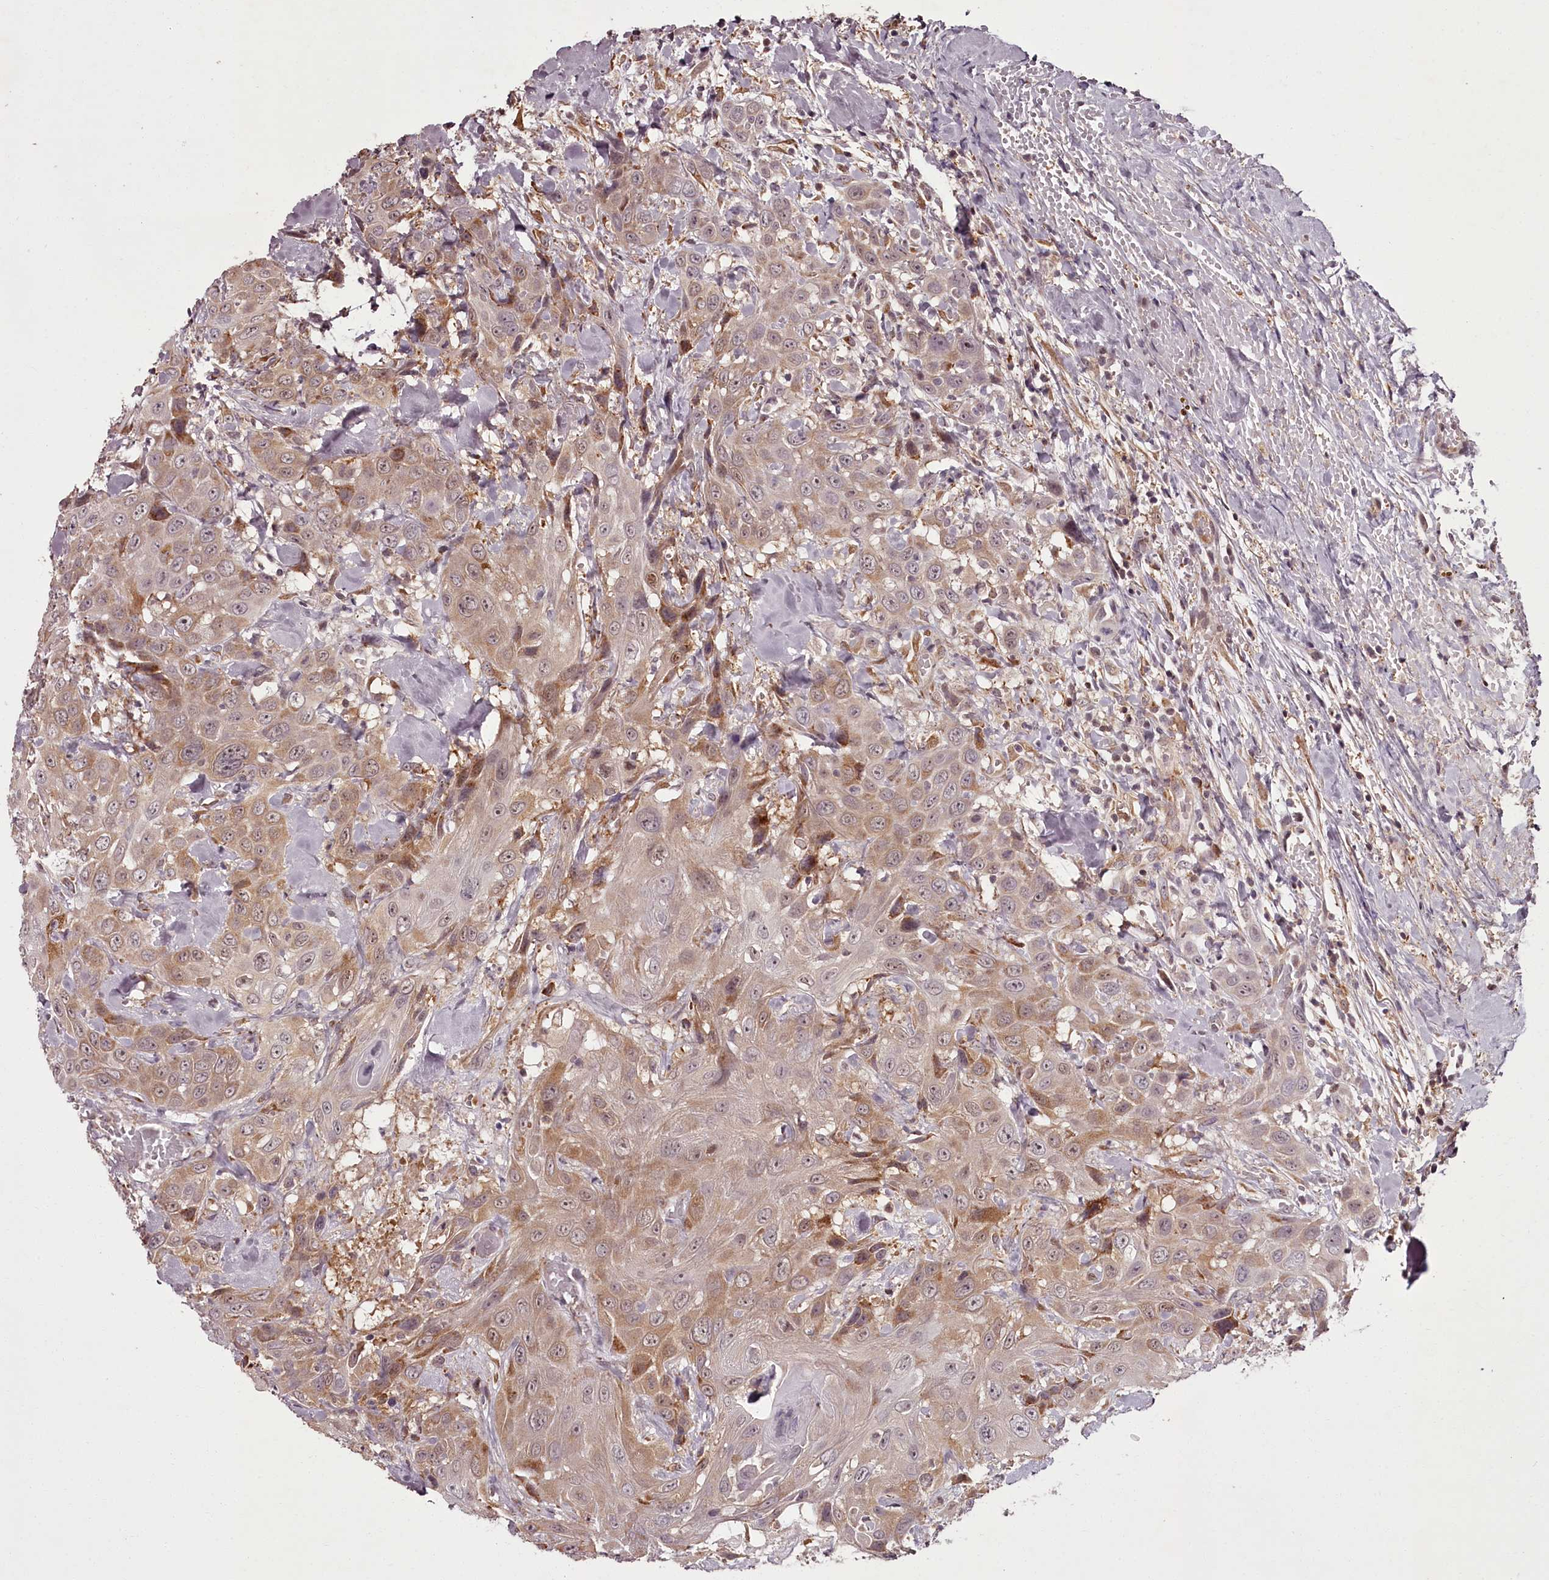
{"staining": {"intensity": "moderate", "quantity": "25%-75%", "location": "cytoplasmic/membranous"}, "tissue": "head and neck cancer", "cell_type": "Tumor cells", "image_type": "cancer", "snomed": [{"axis": "morphology", "description": "Squamous cell carcinoma, NOS"}, {"axis": "topography", "description": "Head-Neck"}], "caption": "Immunohistochemistry (IHC) (DAB) staining of human head and neck cancer exhibits moderate cytoplasmic/membranous protein expression in approximately 25%-75% of tumor cells.", "gene": "CCDC92", "patient": {"sex": "male", "age": 81}}